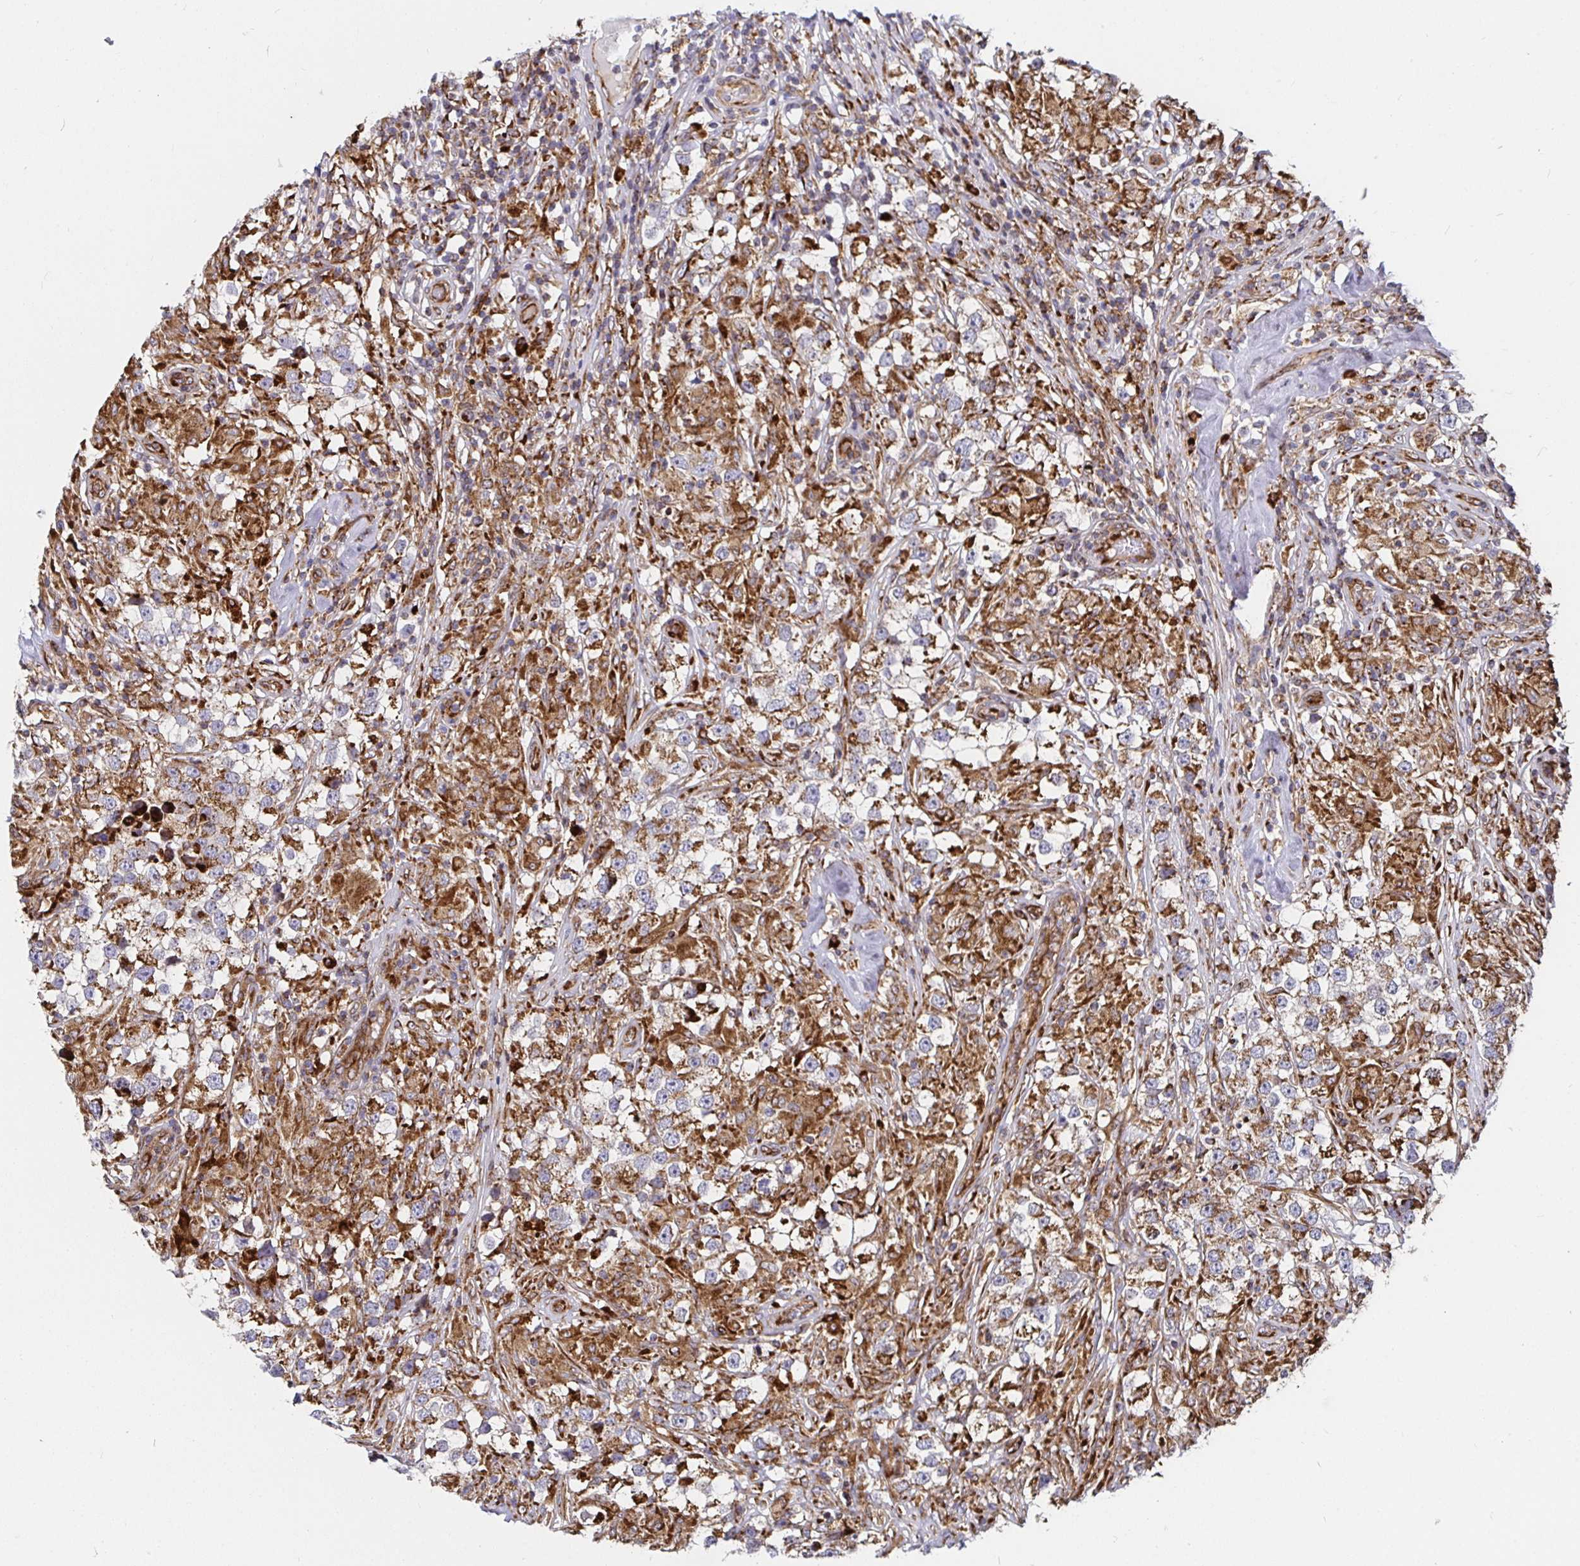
{"staining": {"intensity": "moderate", "quantity": ">75%", "location": "cytoplasmic/membranous"}, "tissue": "testis cancer", "cell_type": "Tumor cells", "image_type": "cancer", "snomed": [{"axis": "morphology", "description": "Seminoma, NOS"}, {"axis": "topography", "description": "Testis"}], "caption": "The image demonstrates a brown stain indicating the presence of a protein in the cytoplasmic/membranous of tumor cells in testis cancer (seminoma). (brown staining indicates protein expression, while blue staining denotes nuclei).", "gene": "SMYD3", "patient": {"sex": "male", "age": 46}}